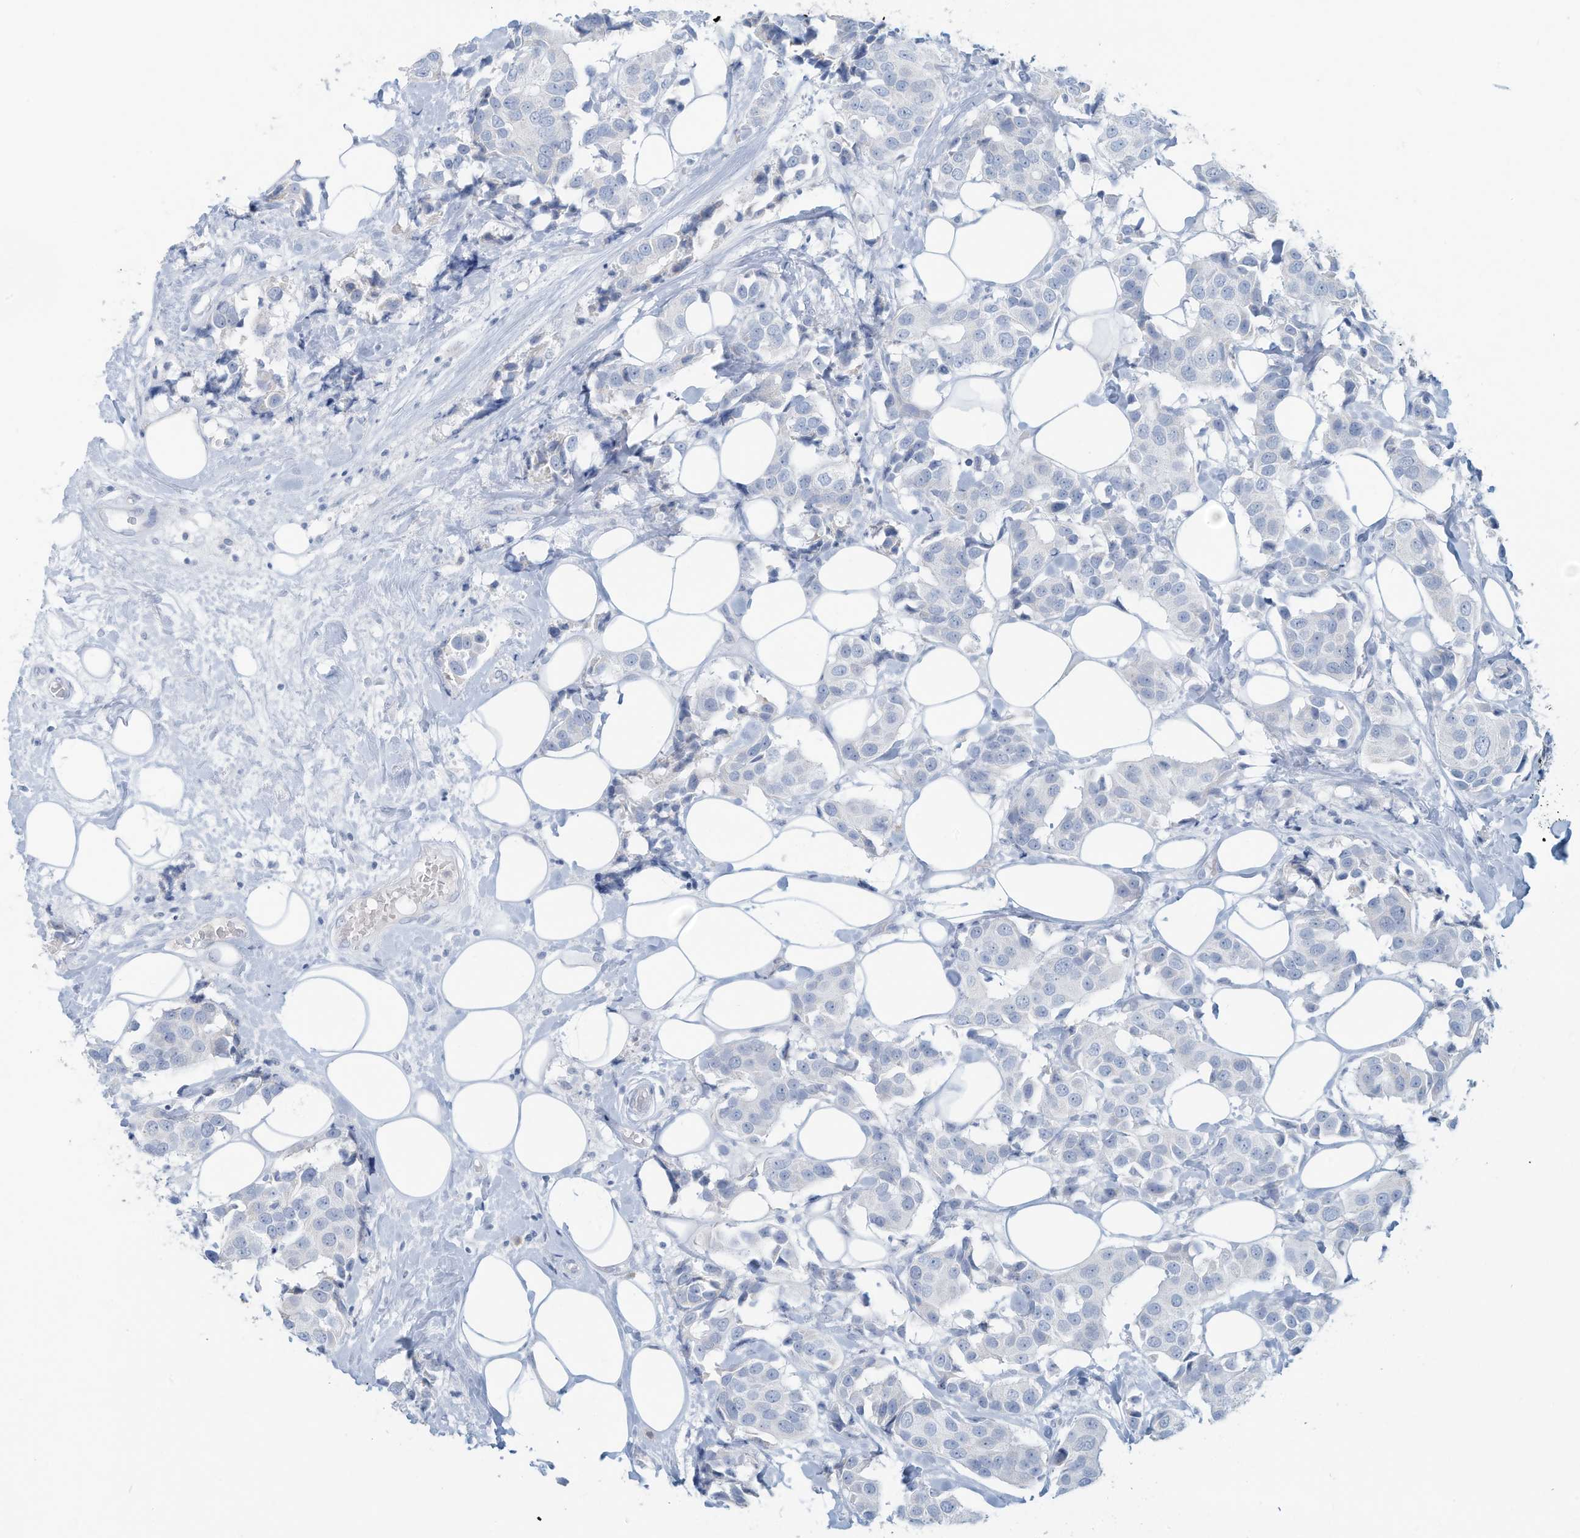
{"staining": {"intensity": "negative", "quantity": "none", "location": "none"}, "tissue": "breast cancer", "cell_type": "Tumor cells", "image_type": "cancer", "snomed": [{"axis": "morphology", "description": "Normal tissue, NOS"}, {"axis": "morphology", "description": "Duct carcinoma"}, {"axis": "topography", "description": "Breast"}], "caption": "Immunohistochemical staining of human breast infiltrating ductal carcinoma exhibits no significant staining in tumor cells.", "gene": "ERI2", "patient": {"sex": "female", "age": 39}}